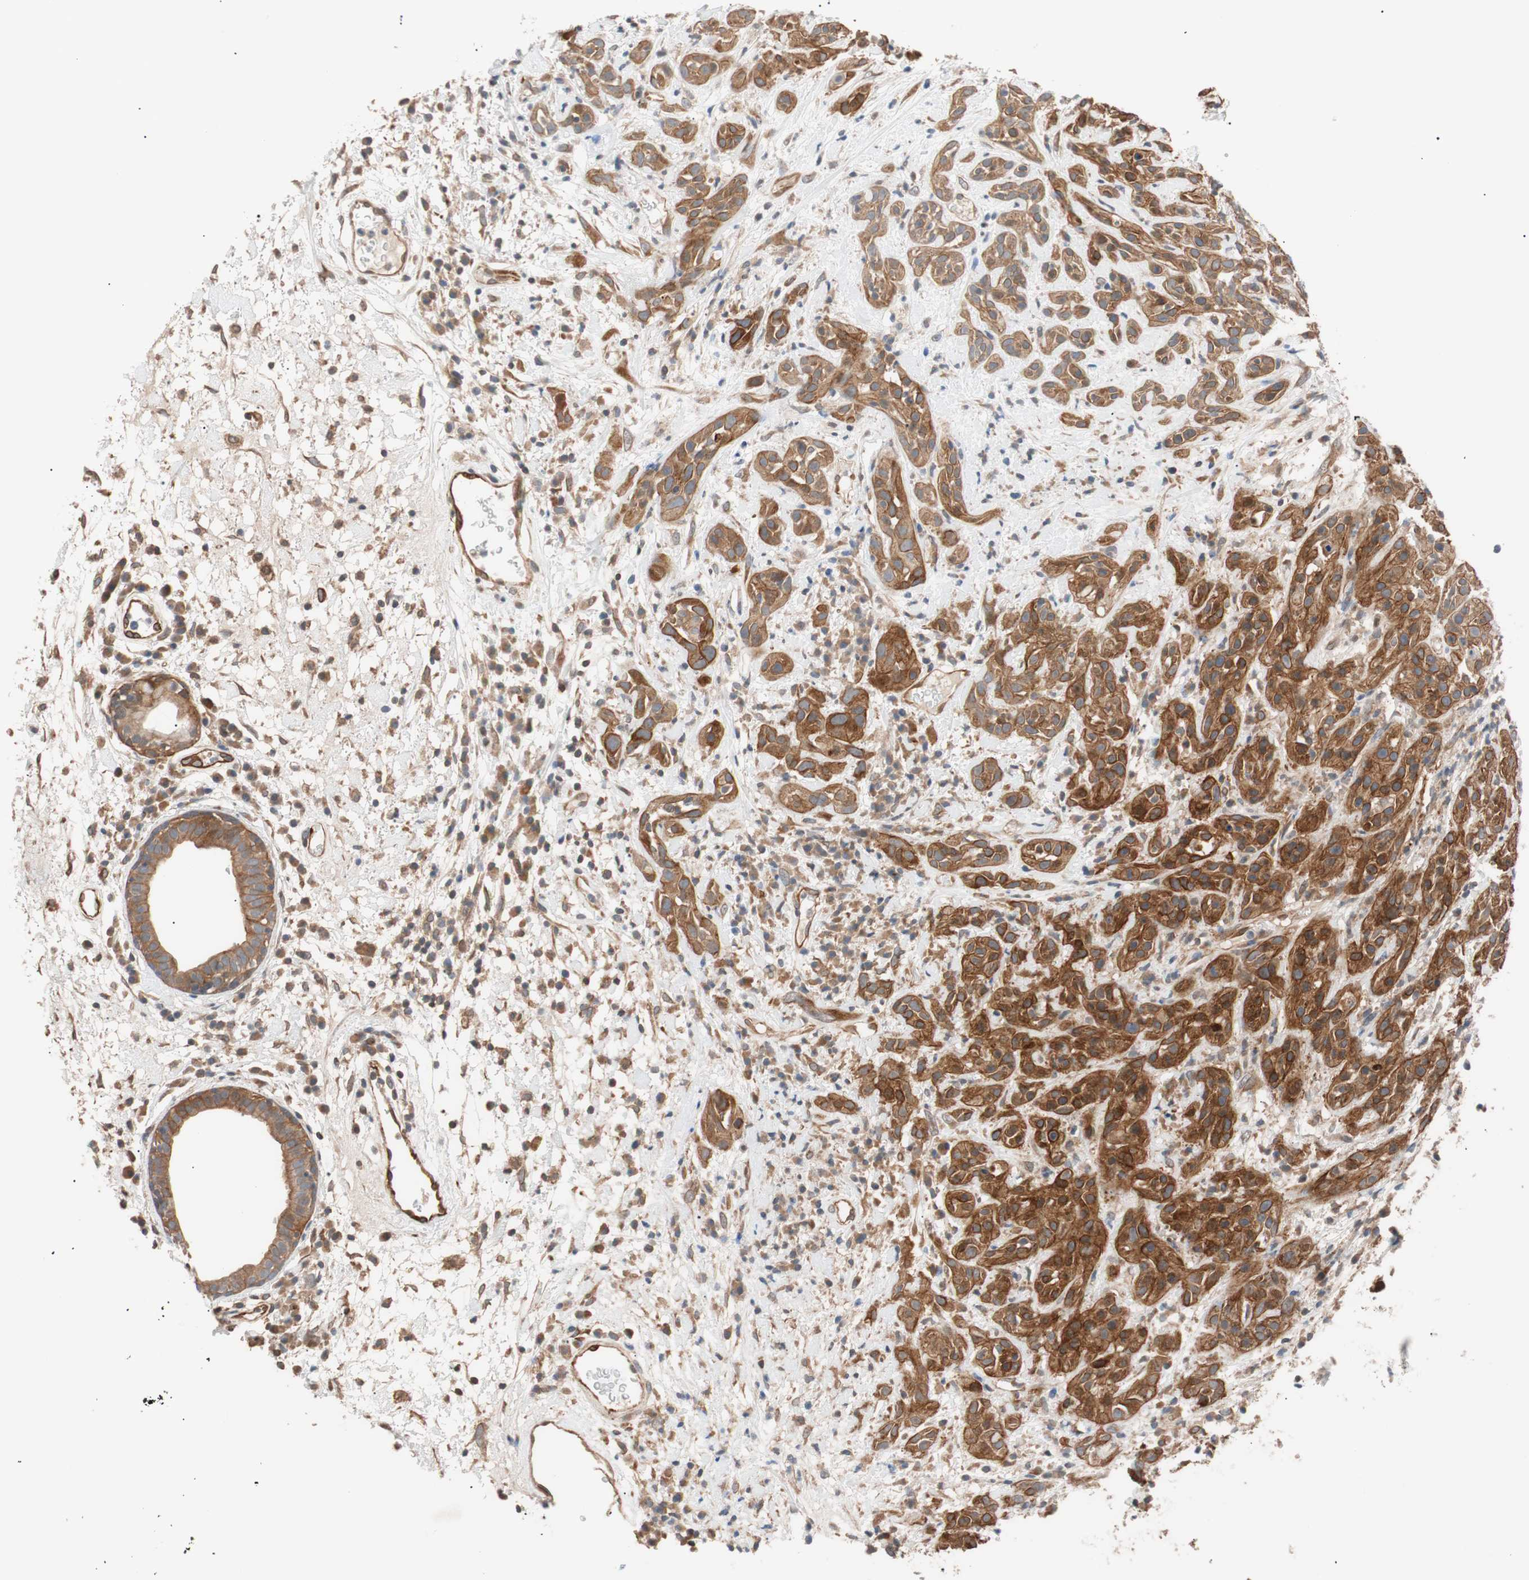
{"staining": {"intensity": "strong", "quantity": ">75%", "location": "cytoplasmic/membranous"}, "tissue": "head and neck cancer", "cell_type": "Tumor cells", "image_type": "cancer", "snomed": [{"axis": "morphology", "description": "Squamous cell carcinoma, NOS"}, {"axis": "topography", "description": "Head-Neck"}], "caption": "Immunohistochemistry (DAB (3,3'-diaminobenzidine)) staining of human squamous cell carcinoma (head and neck) demonstrates strong cytoplasmic/membranous protein positivity in approximately >75% of tumor cells.", "gene": "SMG1", "patient": {"sex": "male", "age": 62}}